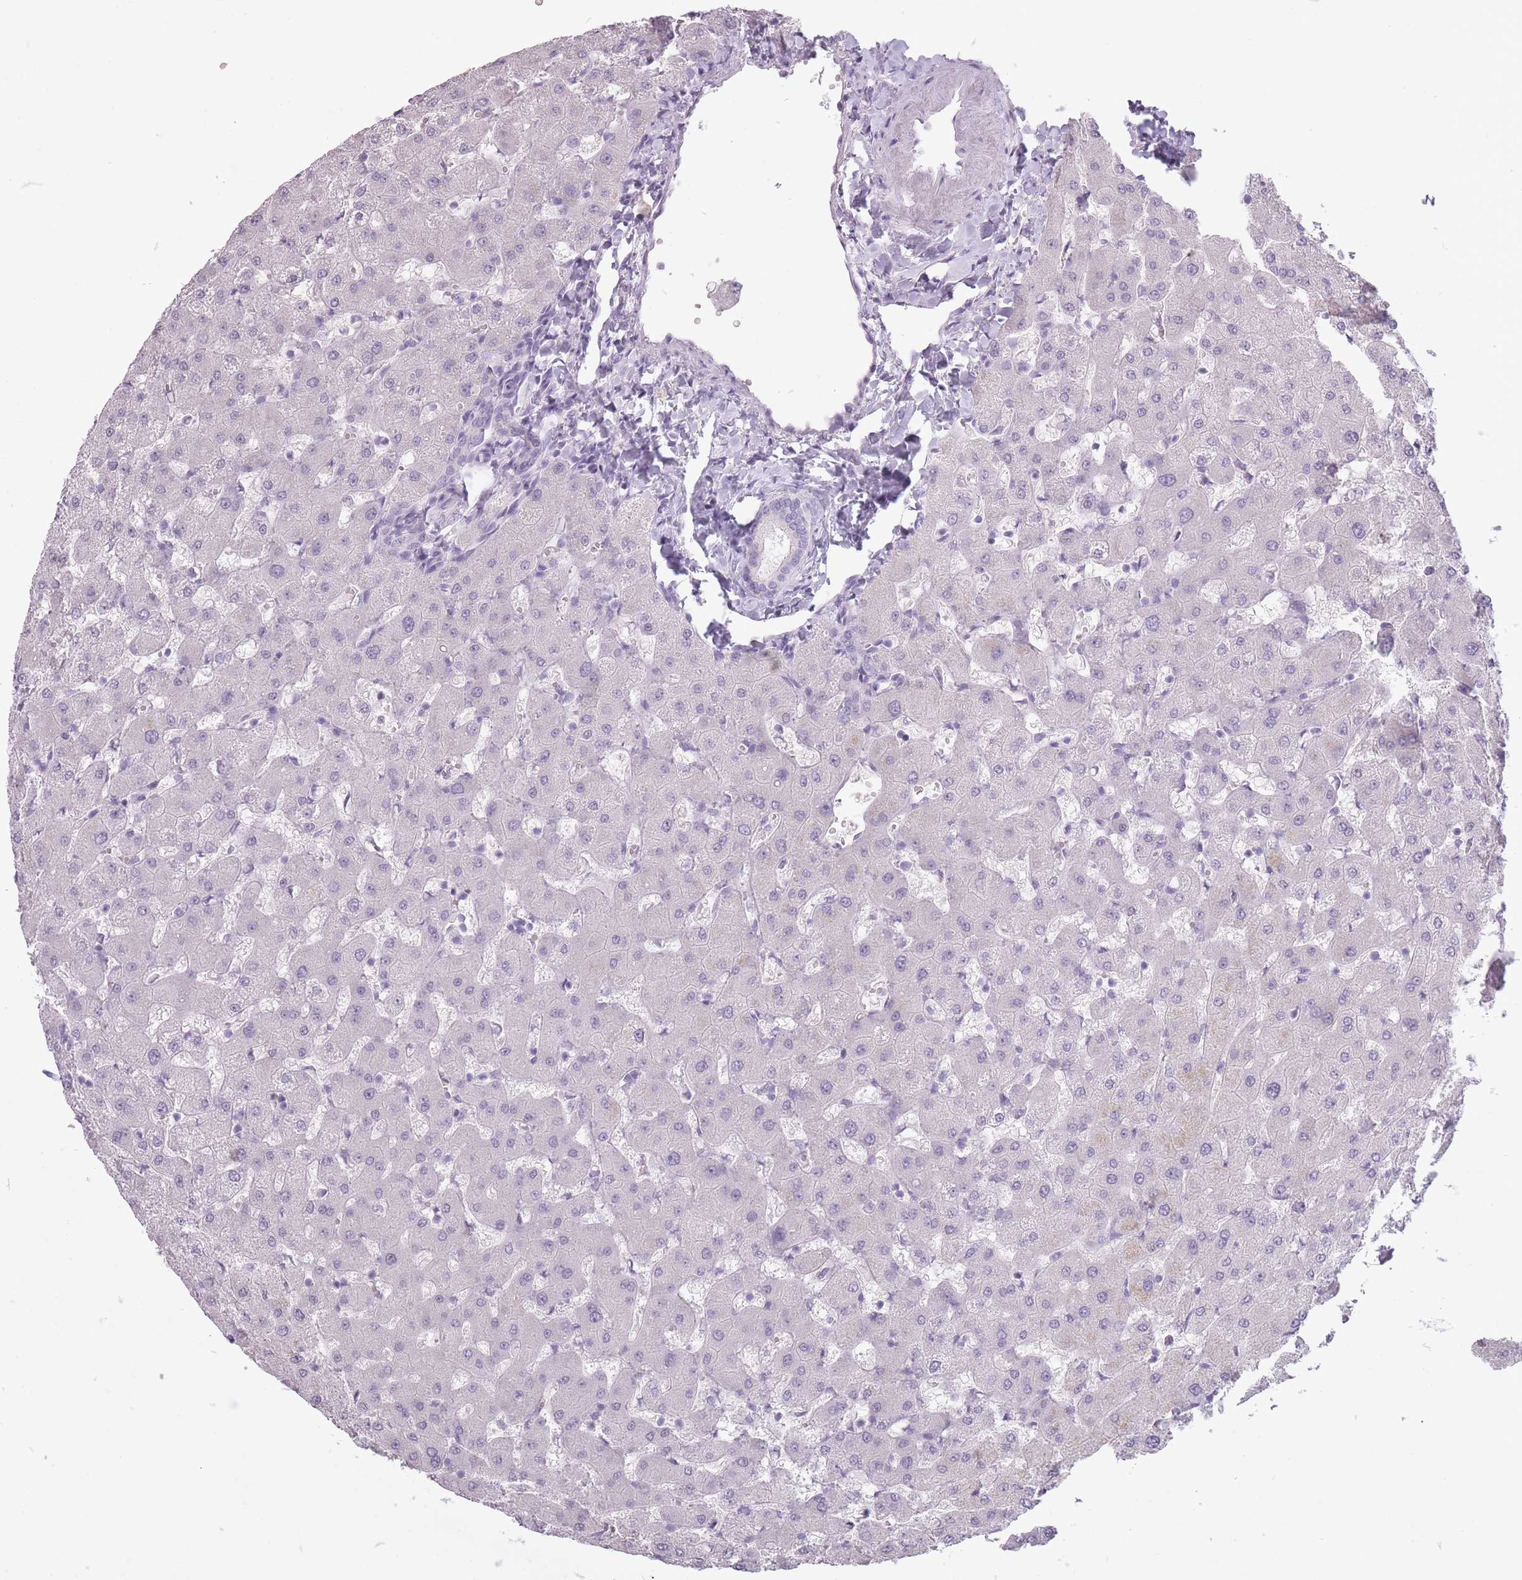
{"staining": {"intensity": "negative", "quantity": "none", "location": "none"}, "tissue": "liver", "cell_type": "Cholangiocytes", "image_type": "normal", "snomed": [{"axis": "morphology", "description": "Normal tissue, NOS"}, {"axis": "topography", "description": "Liver"}], "caption": "High magnification brightfield microscopy of unremarkable liver stained with DAB (3,3'-diaminobenzidine) (brown) and counterstained with hematoxylin (blue): cholangiocytes show no significant positivity.", "gene": "FAM43B", "patient": {"sex": "female", "age": 63}}